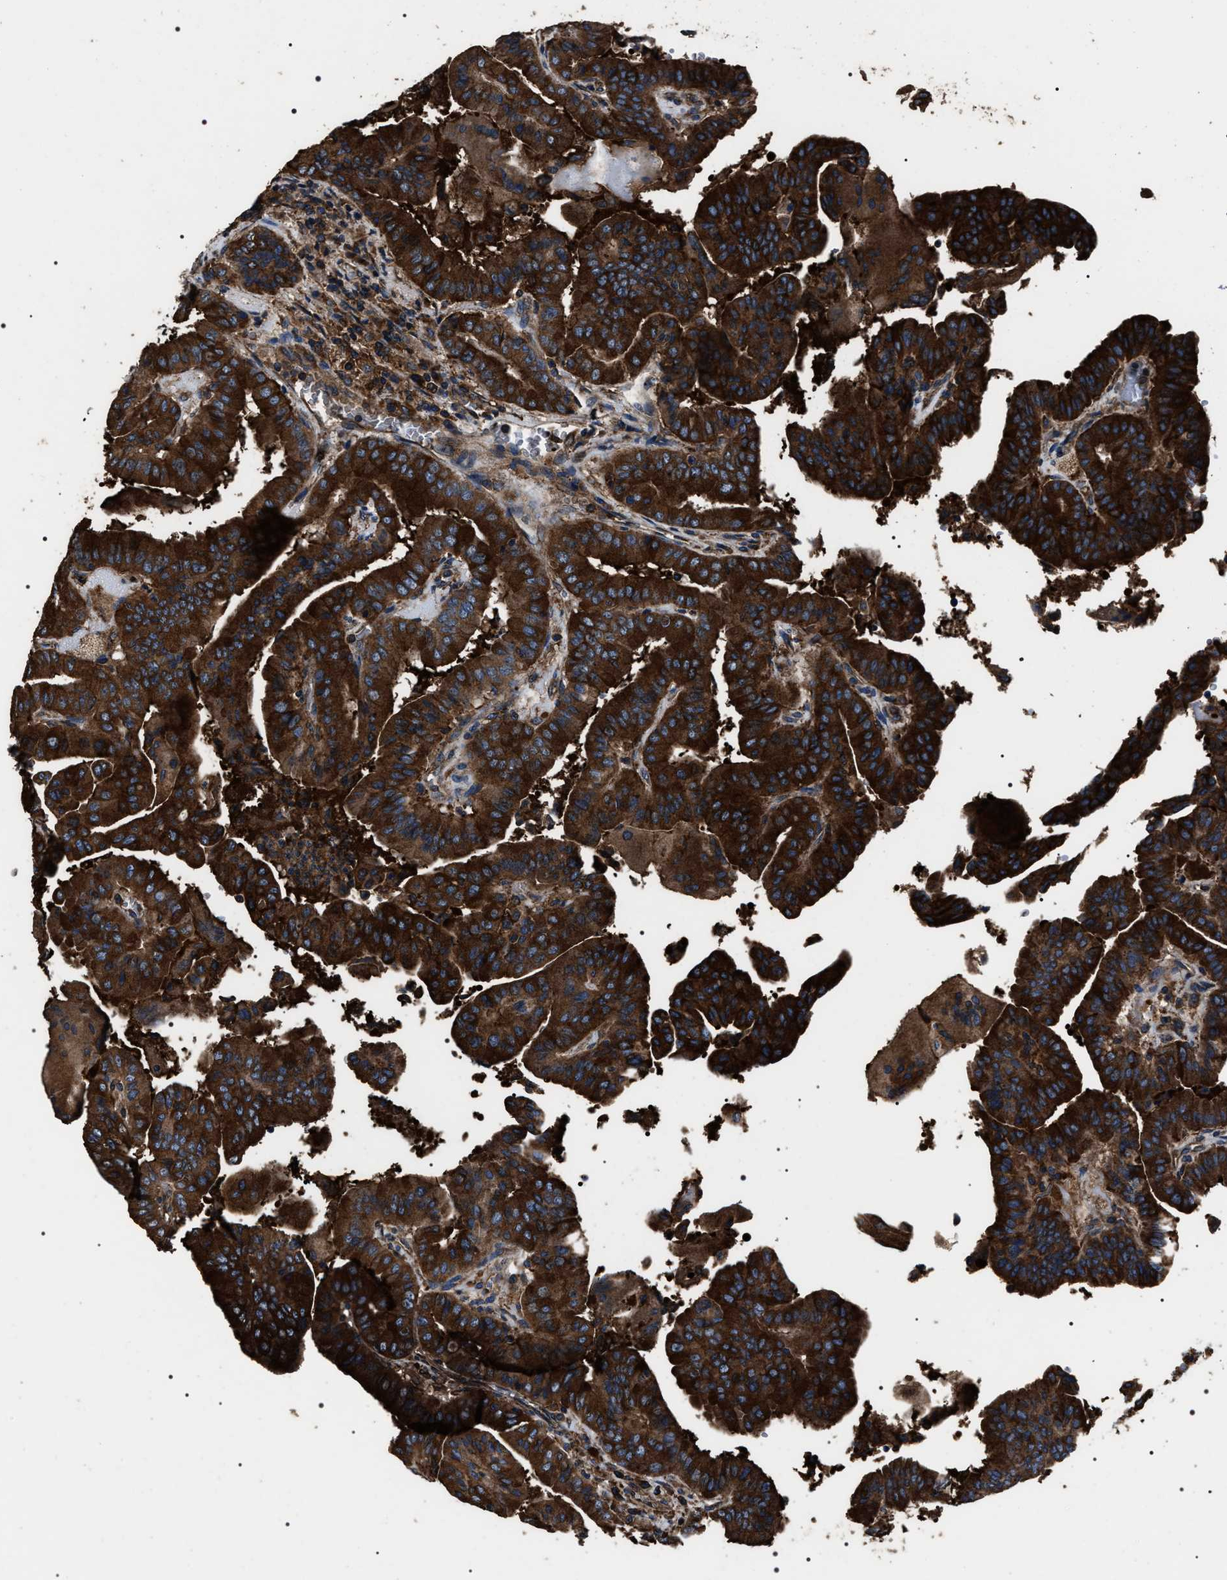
{"staining": {"intensity": "strong", "quantity": ">75%", "location": "cytoplasmic/membranous"}, "tissue": "thyroid cancer", "cell_type": "Tumor cells", "image_type": "cancer", "snomed": [{"axis": "morphology", "description": "Papillary adenocarcinoma, NOS"}, {"axis": "topography", "description": "Thyroid gland"}], "caption": "Thyroid papillary adenocarcinoma was stained to show a protein in brown. There is high levels of strong cytoplasmic/membranous positivity in about >75% of tumor cells.", "gene": "HSCB", "patient": {"sex": "male", "age": 33}}